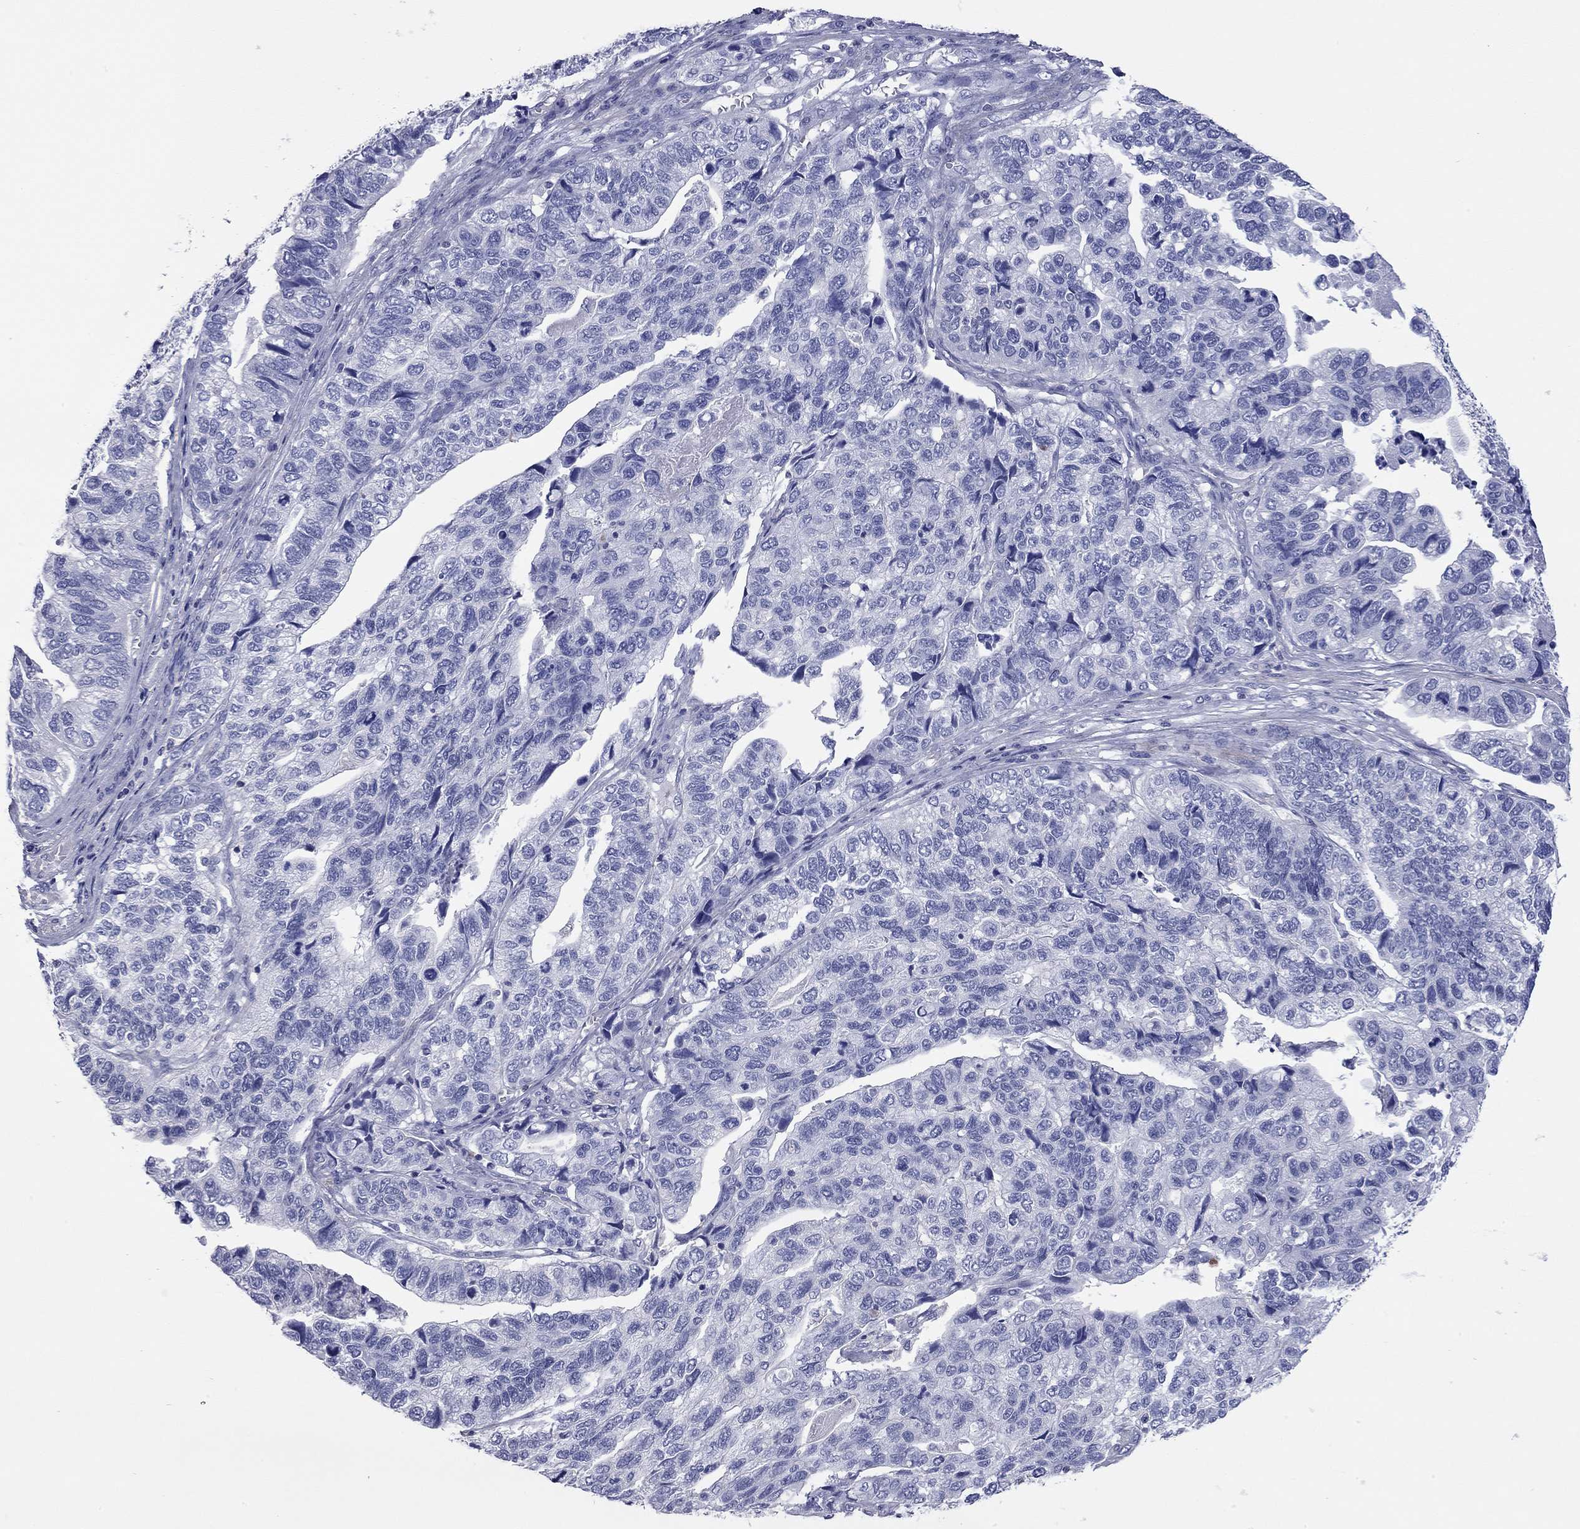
{"staining": {"intensity": "negative", "quantity": "none", "location": "none"}, "tissue": "stomach cancer", "cell_type": "Tumor cells", "image_type": "cancer", "snomed": [{"axis": "morphology", "description": "Adenocarcinoma, NOS"}, {"axis": "topography", "description": "Stomach, upper"}], "caption": "This is an immunohistochemistry (IHC) photomicrograph of human stomach adenocarcinoma. There is no staining in tumor cells.", "gene": "ACTL7B", "patient": {"sex": "female", "age": 67}}